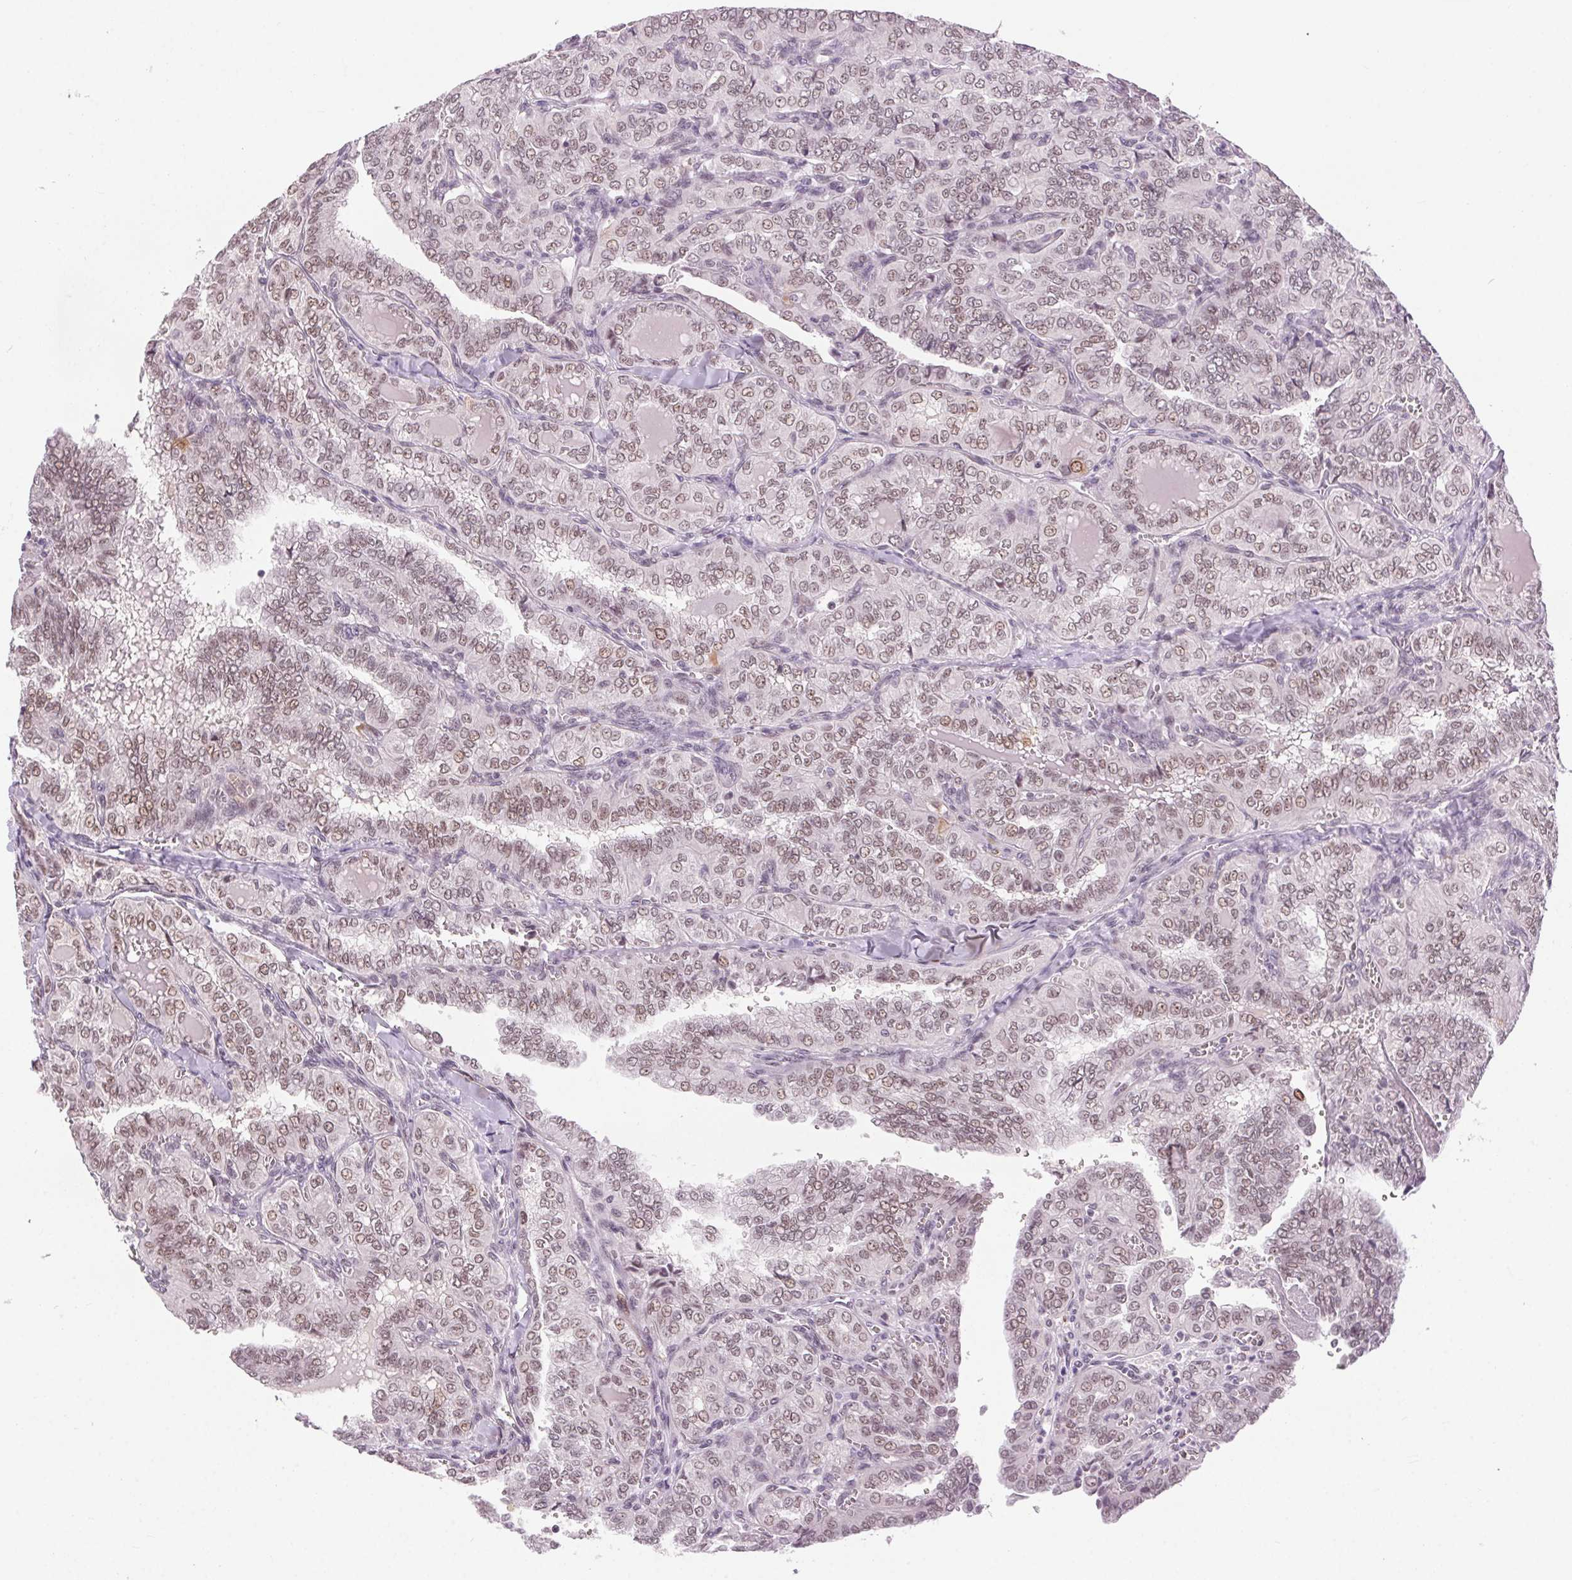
{"staining": {"intensity": "weak", "quantity": ">75%", "location": "nuclear"}, "tissue": "thyroid cancer", "cell_type": "Tumor cells", "image_type": "cancer", "snomed": [{"axis": "morphology", "description": "Papillary adenocarcinoma, NOS"}, {"axis": "topography", "description": "Thyroid gland"}], "caption": "DAB (3,3'-diaminobenzidine) immunohistochemical staining of papillary adenocarcinoma (thyroid) demonstrates weak nuclear protein positivity in approximately >75% of tumor cells. The protein is stained brown, and the nuclei are stained in blue (DAB (3,3'-diaminobenzidine) IHC with brightfield microscopy, high magnification).", "gene": "CD2BP2", "patient": {"sex": "female", "age": 41}}